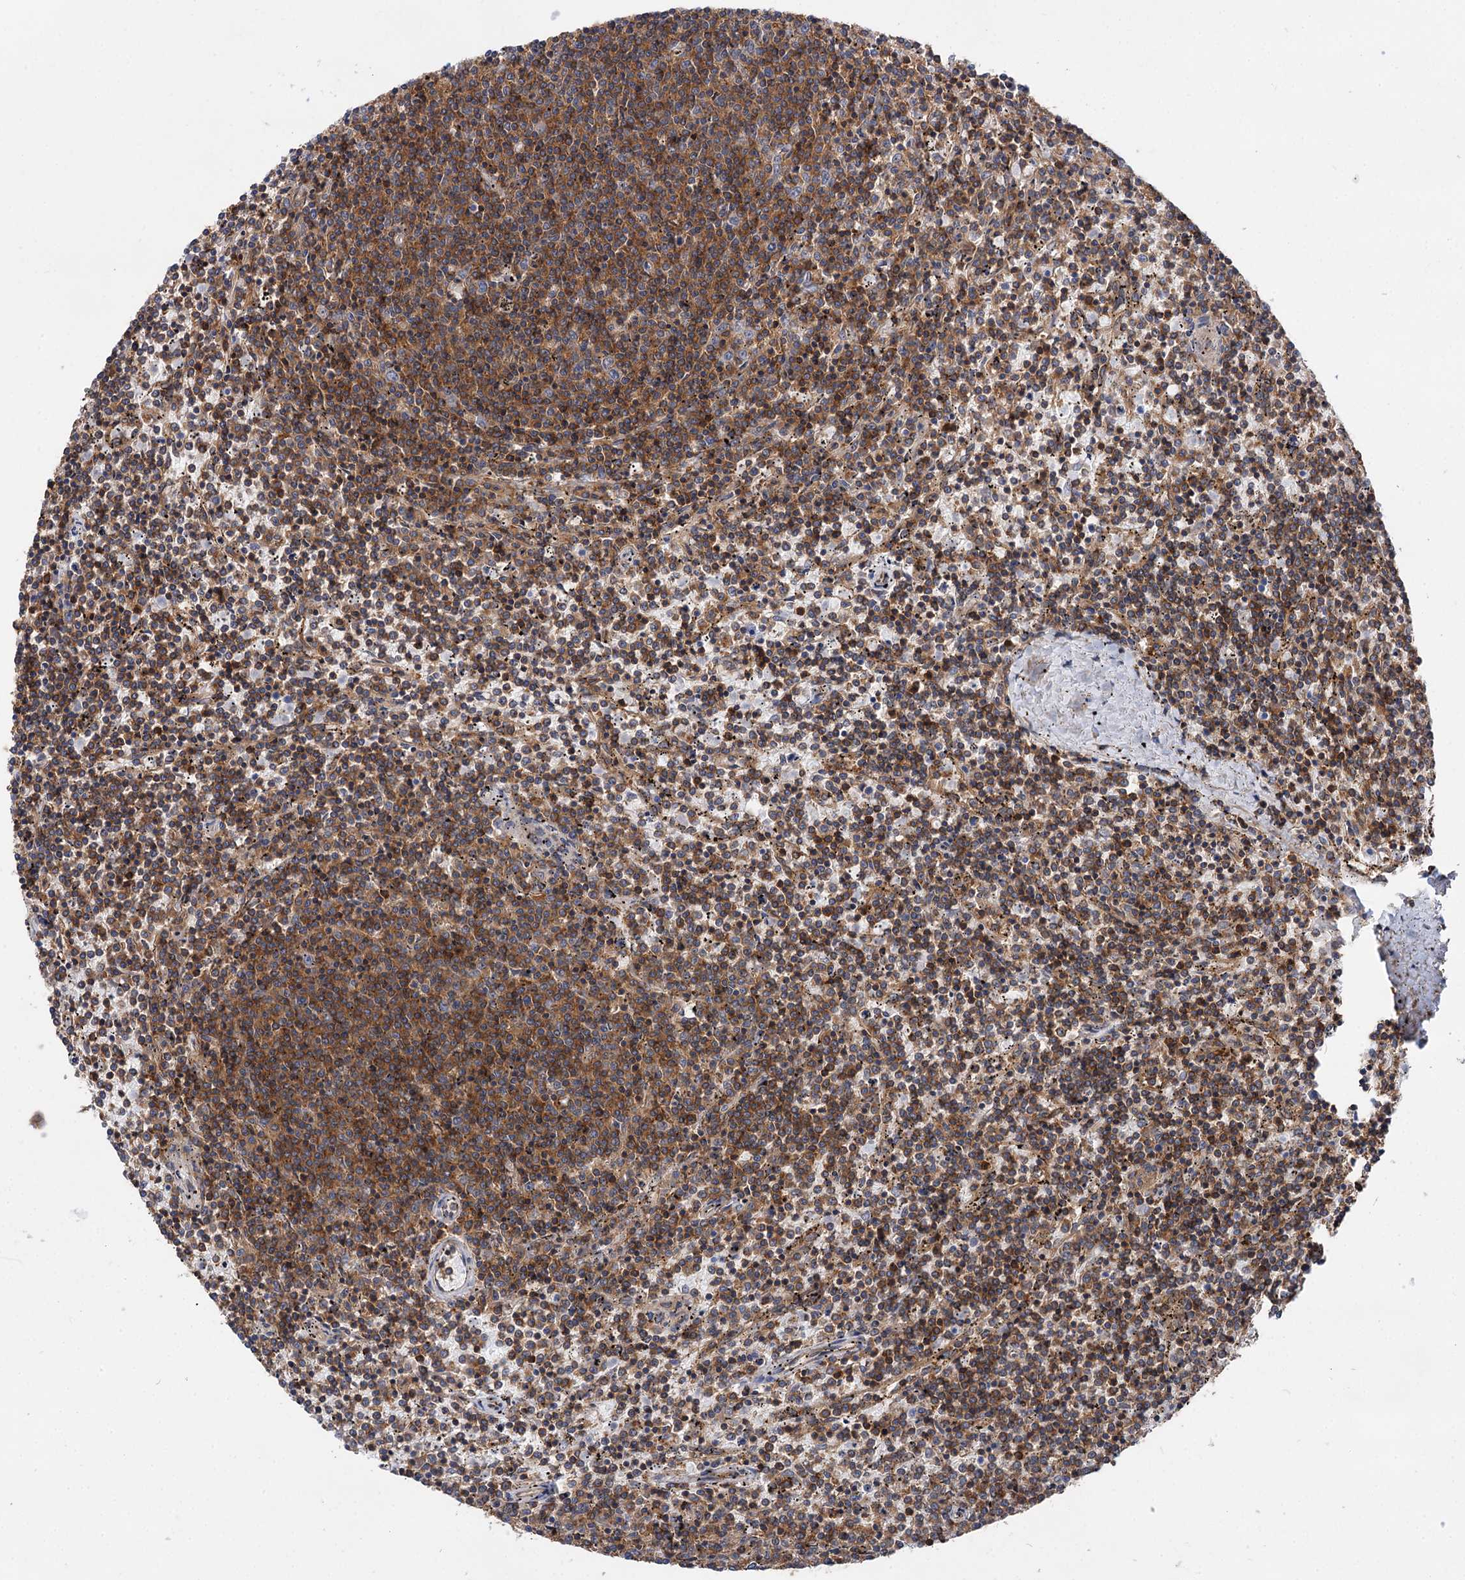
{"staining": {"intensity": "moderate", "quantity": "25%-75%", "location": "cytoplasmic/membranous"}, "tissue": "lymphoma", "cell_type": "Tumor cells", "image_type": "cancer", "snomed": [{"axis": "morphology", "description": "Malignant lymphoma, non-Hodgkin's type, Low grade"}, {"axis": "topography", "description": "Spleen"}], "caption": "Immunohistochemical staining of human malignant lymphoma, non-Hodgkin's type (low-grade) displays moderate cytoplasmic/membranous protein expression in approximately 25%-75% of tumor cells.", "gene": "PACS1", "patient": {"sex": "female", "age": 50}}